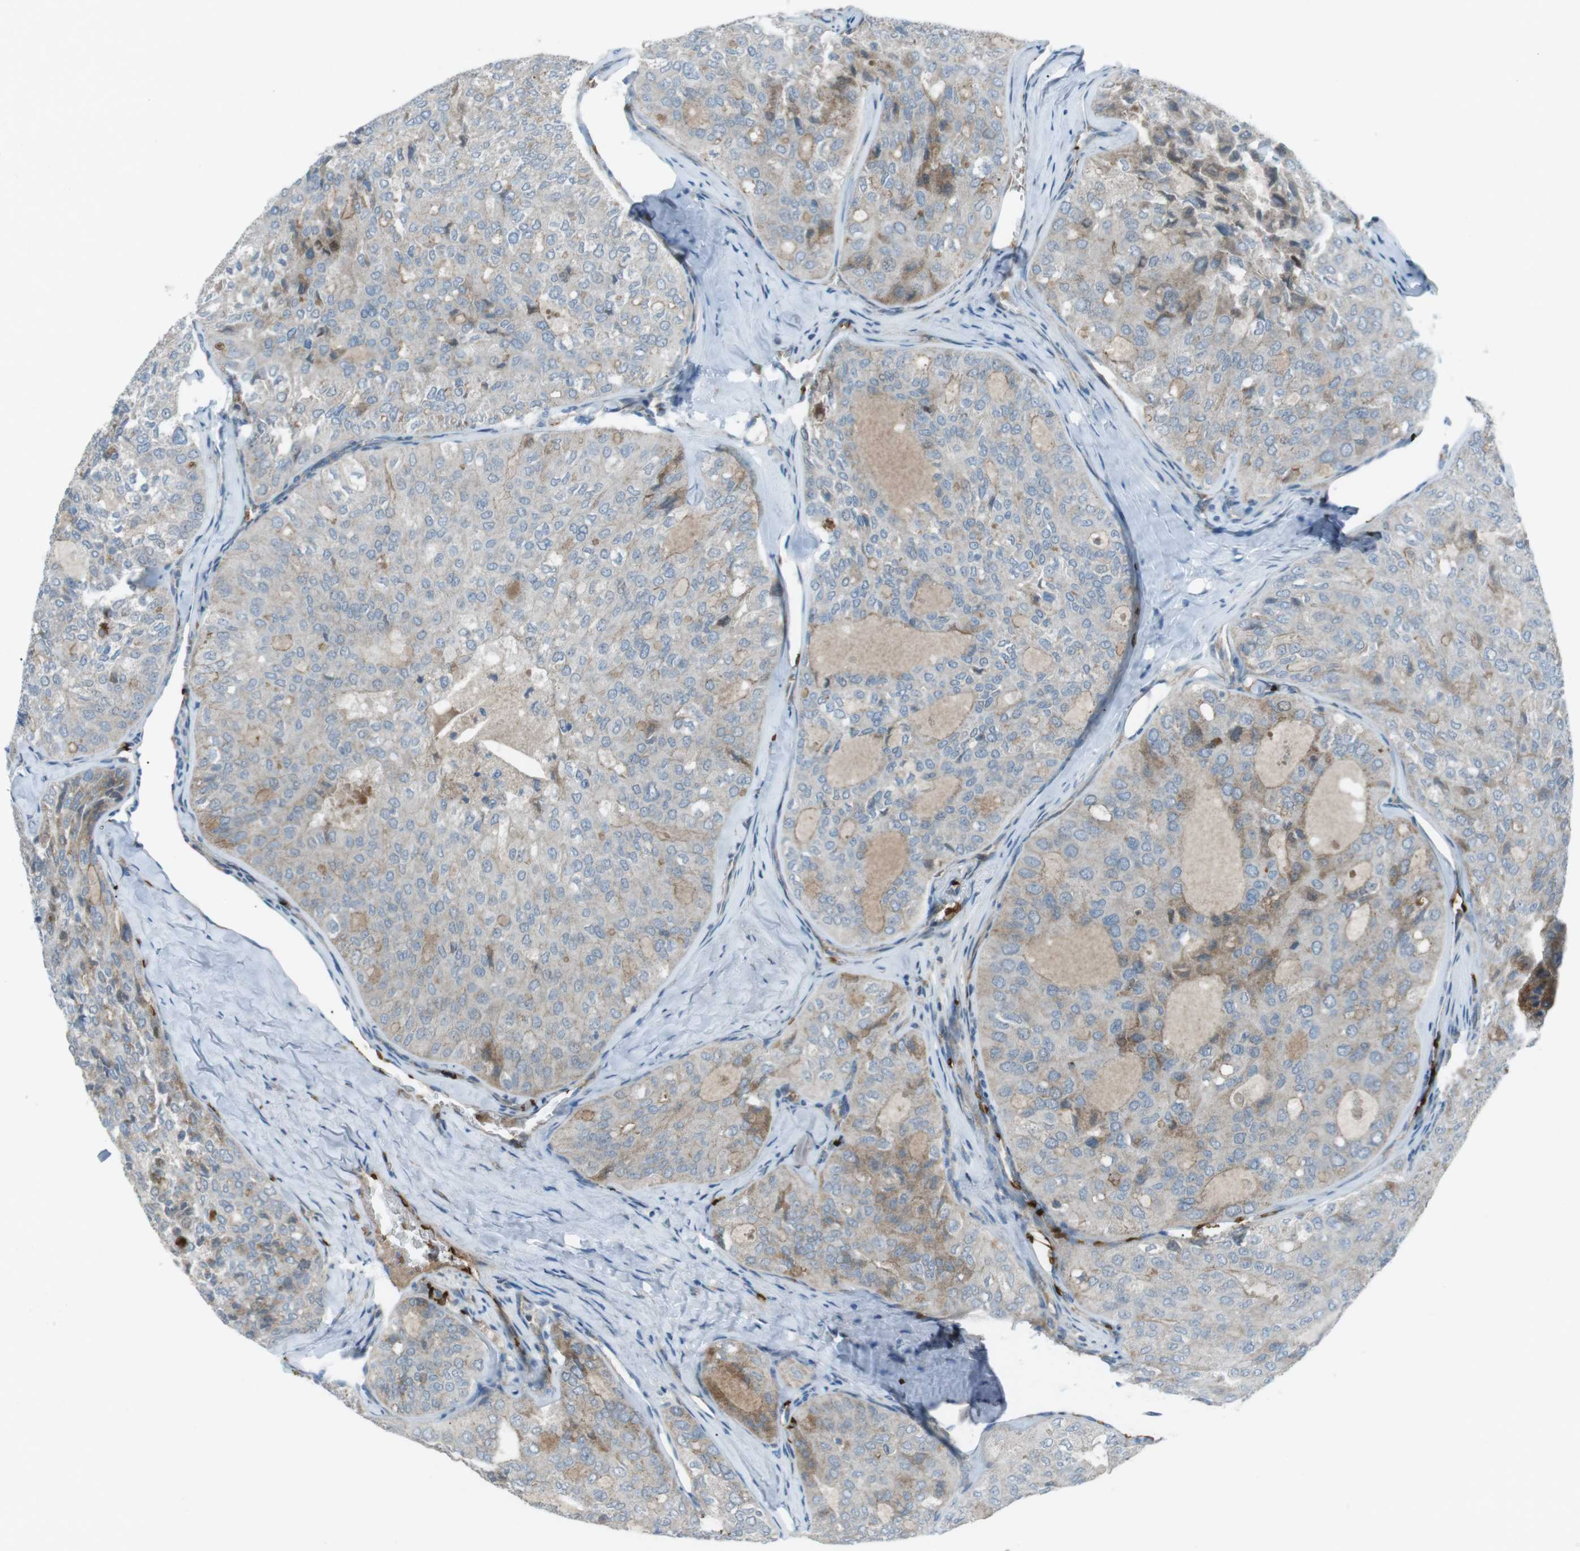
{"staining": {"intensity": "weak", "quantity": "<25%", "location": "cytoplasmic/membranous"}, "tissue": "thyroid cancer", "cell_type": "Tumor cells", "image_type": "cancer", "snomed": [{"axis": "morphology", "description": "Follicular adenoma carcinoma, NOS"}, {"axis": "topography", "description": "Thyroid gland"}], "caption": "This histopathology image is of thyroid cancer (follicular adenoma carcinoma) stained with immunohistochemistry (IHC) to label a protein in brown with the nuclei are counter-stained blue. There is no expression in tumor cells.", "gene": "SPTA1", "patient": {"sex": "male", "age": 75}}